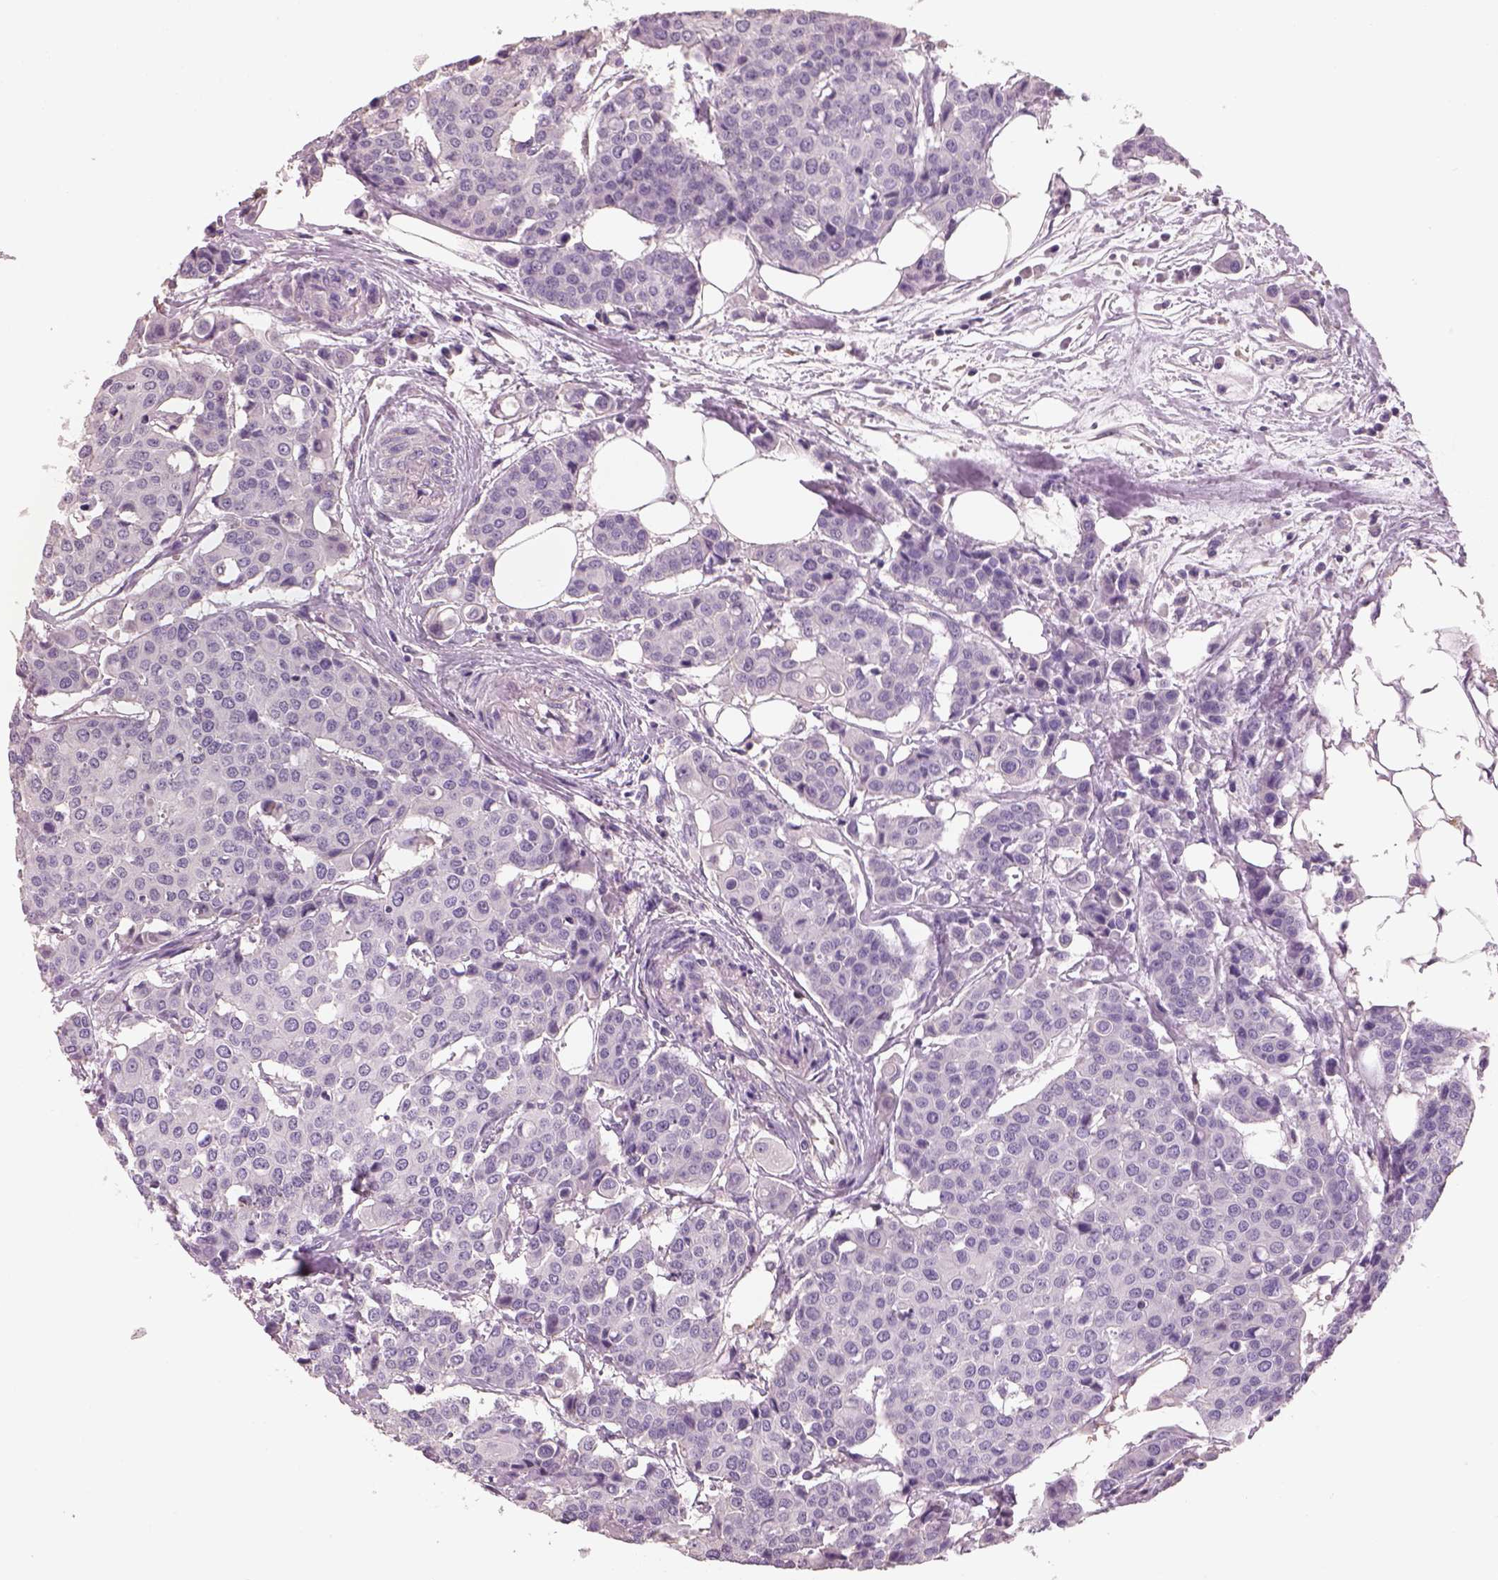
{"staining": {"intensity": "negative", "quantity": "none", "location": "none"}, "tissue": "carcinoid", "cell_type": "Tumor cells", "image_type": "cancer", "snomed": [{"axis": "morphology", "description": "Carcinoid, malignant, NOS"}, {"axis": "topography", "description": "Colon"}], "caption": "Immunohistochemistry (IHC) of human carcinoid (malignant) shows no expression in tumor cells.", "gene": "OTUD6A", "patient": {"sex": "male", "age": 81}}